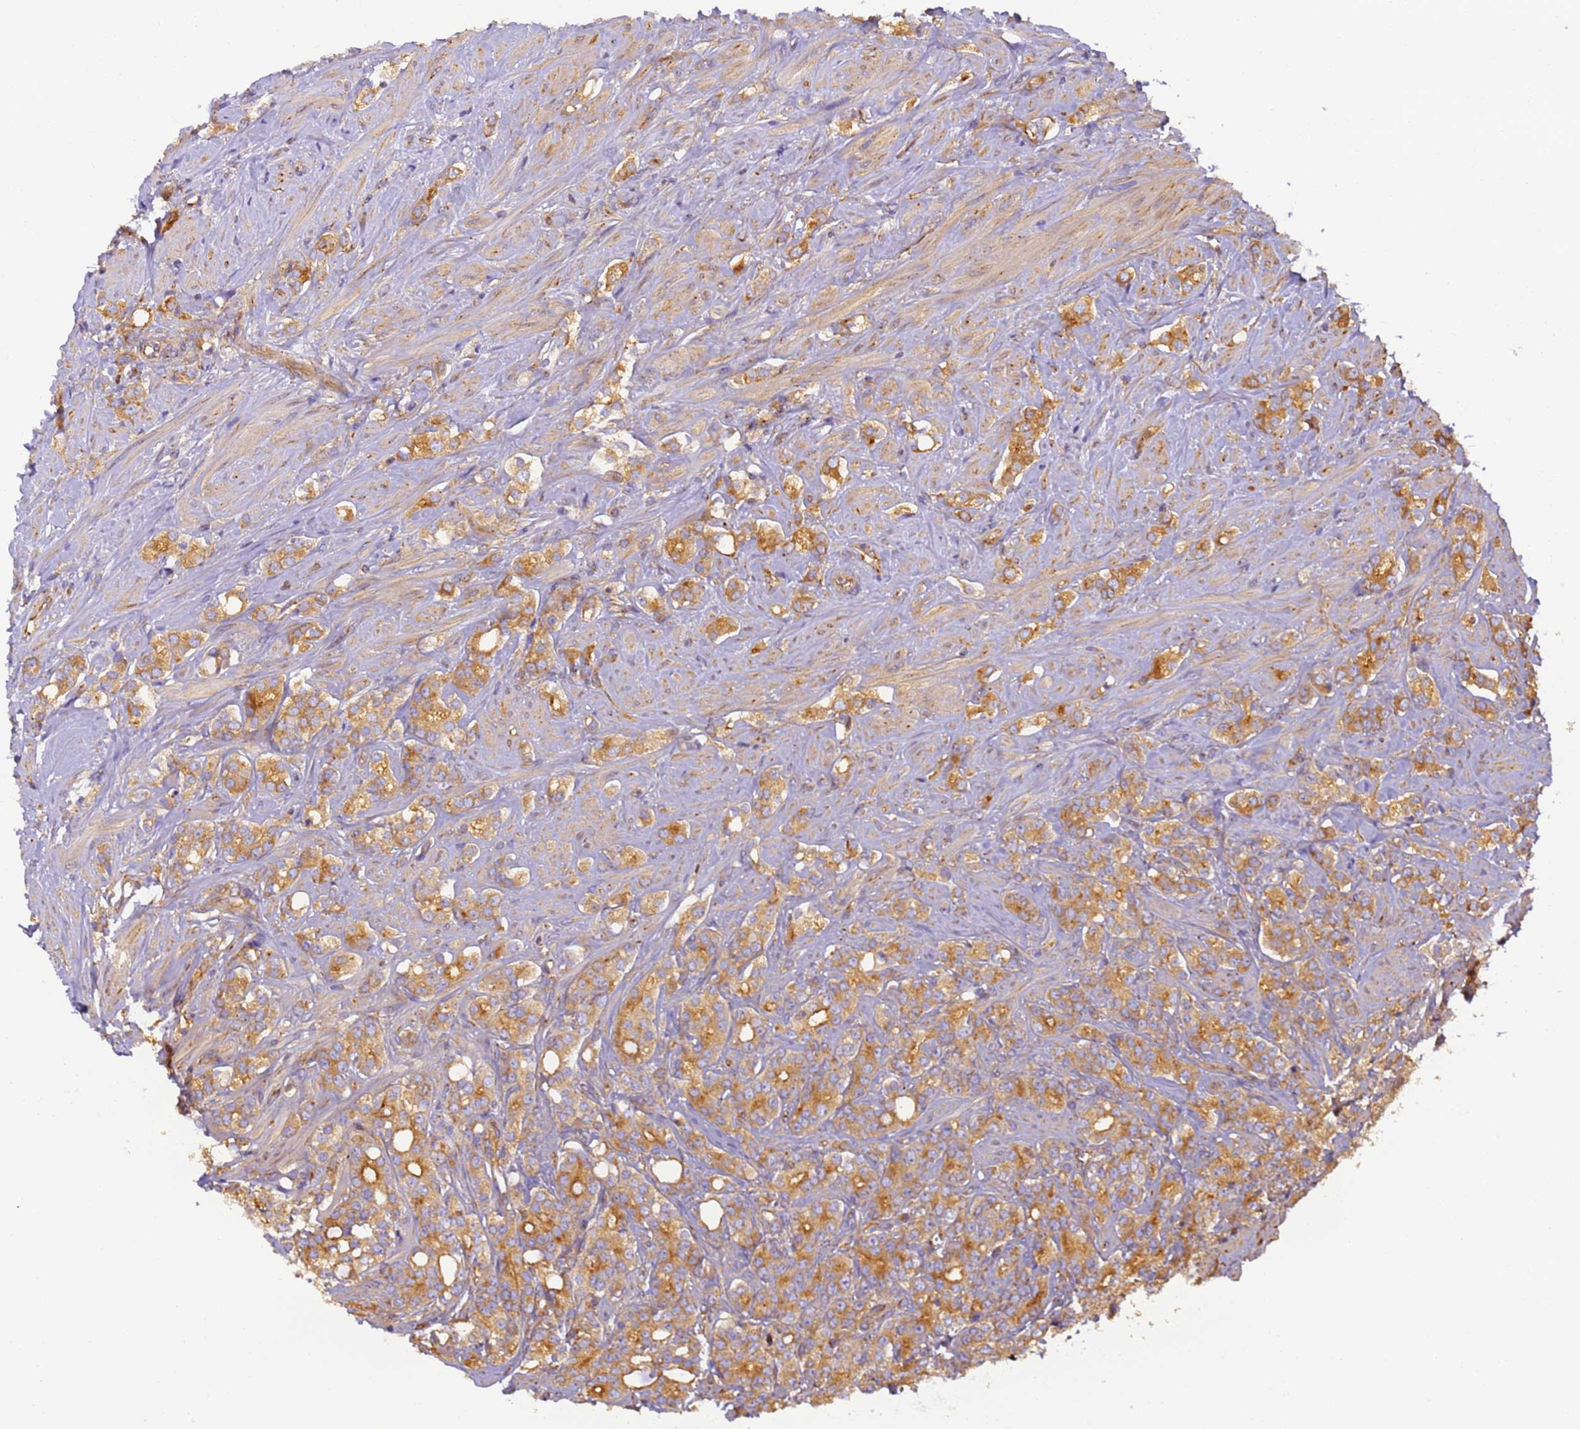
{"staining": {"intensity": "moderate", "quantity": ">75%", "location": "cytoplasmic/membranous"}, "tissue": "prostate cancer", "cell_type": "Tumor cells", "image_type": "cancer", "snomed": [{"axis": "morphology", "description": "Adenocarcinoma, High grade"}, {"axis": "topography", "description": "Prostate"}], "caption": "Protein expression analysis of human prostate cancer reveals moderate cytoplasmic/membranous staining in approximately >75% of tumor cells. Nuclei are stained in blue.", "gene": "DYNC1I2", "patient": {"sex": "male", "age": 62}}